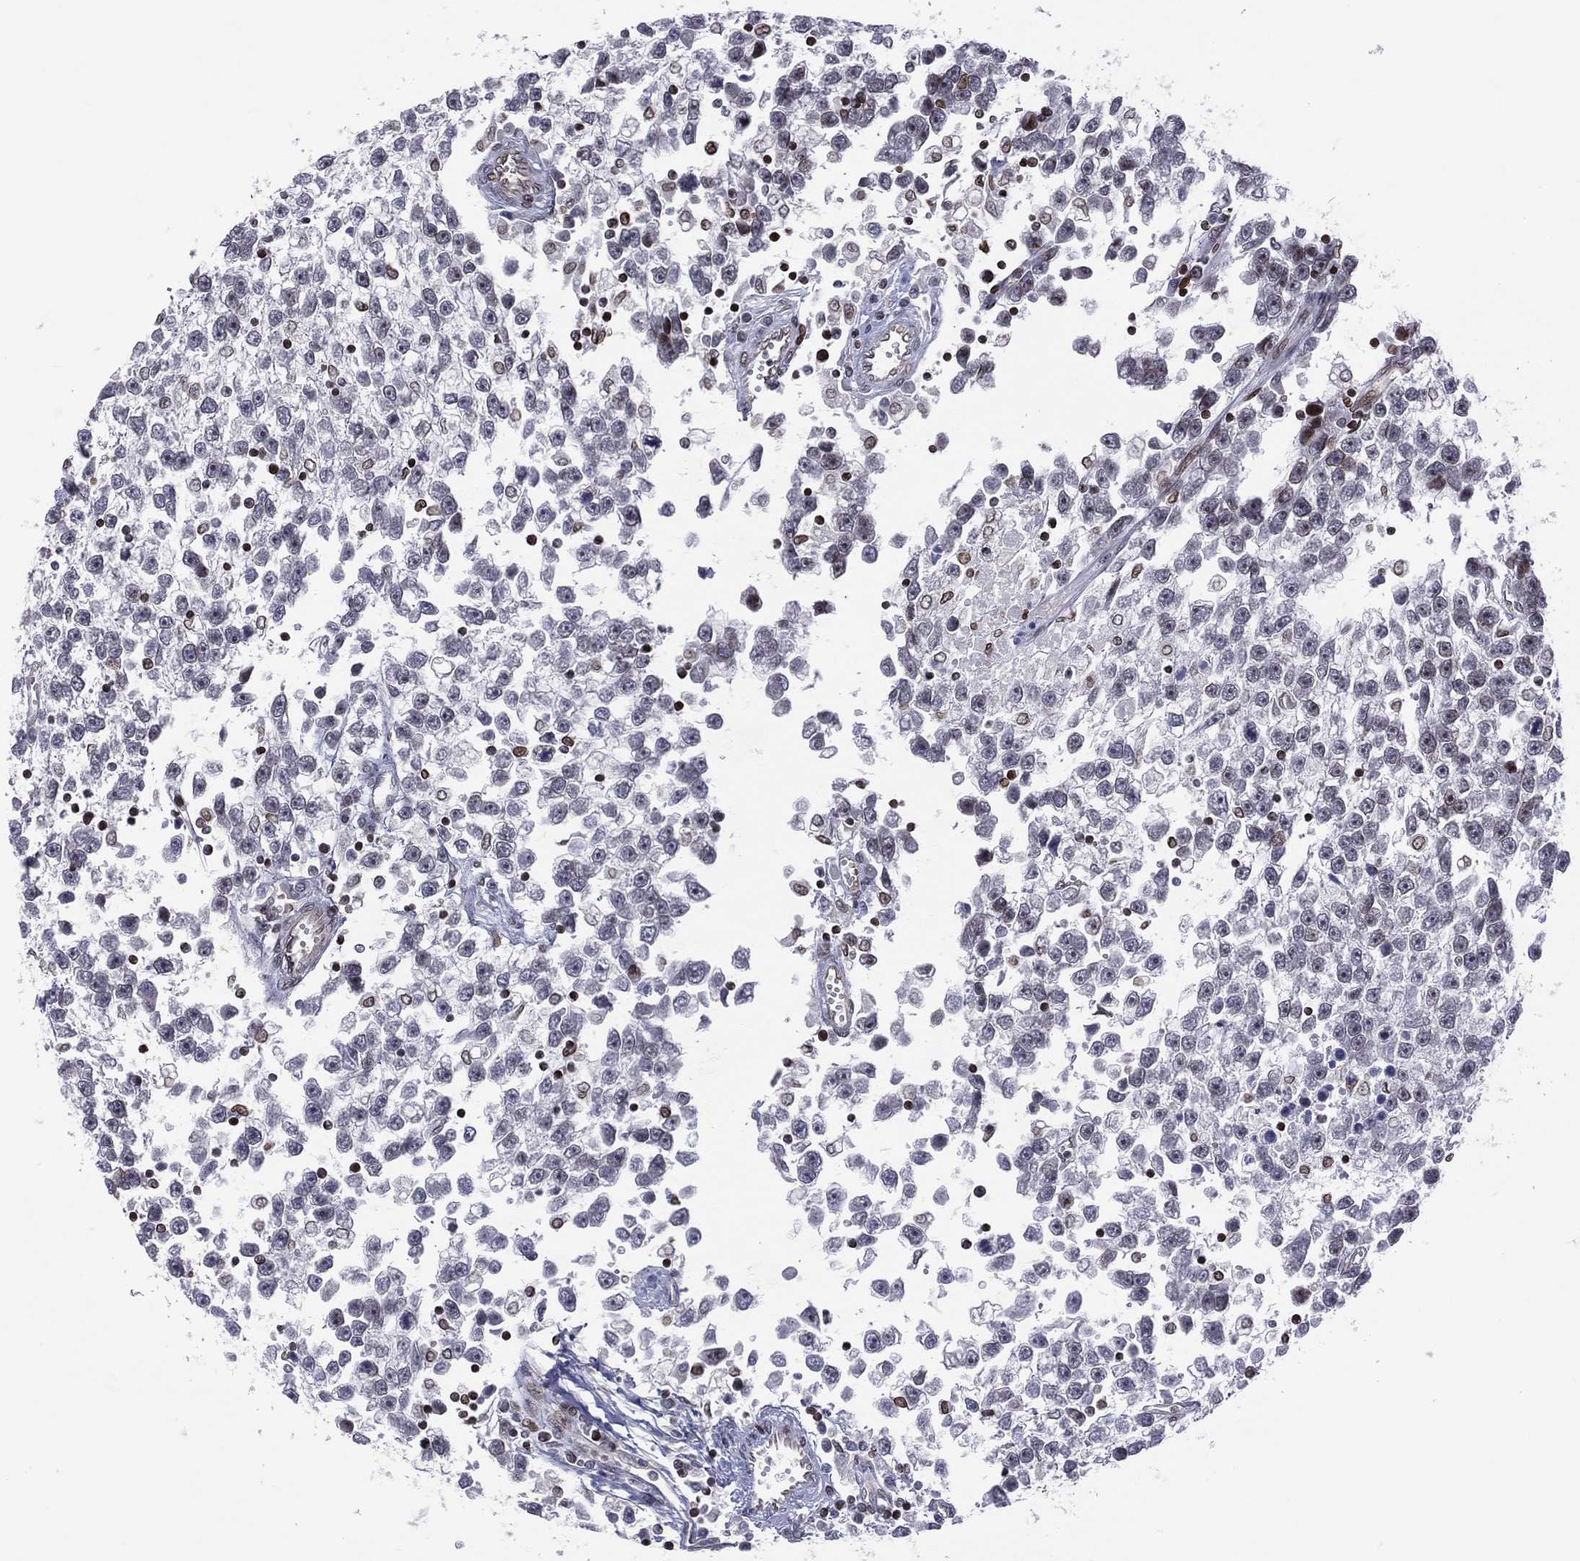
{"staining": {"intensity": "negative", "quantity": "none", "location": "none"}, "tissue": "testis cancer", "cell_type": "Tumor cells", "image_type": "cancer", "snomed": [{"axis": "morphology", "description": "Seminoma, NOS"}, {"axis": "topography", "description": "Testis"}], "caption": "High magnification brightfield microscopy of testis cancer (seminoma) stained with DAB (3,3'-diaminobenzidine) (brown) and counterstained with hematoxylin (blue): tumor cells show no significant staining. (IHC, brightfield microscopy, high magnification).", "gene": "DBF4B", "patient": {"sex": "male", "age": 34}}